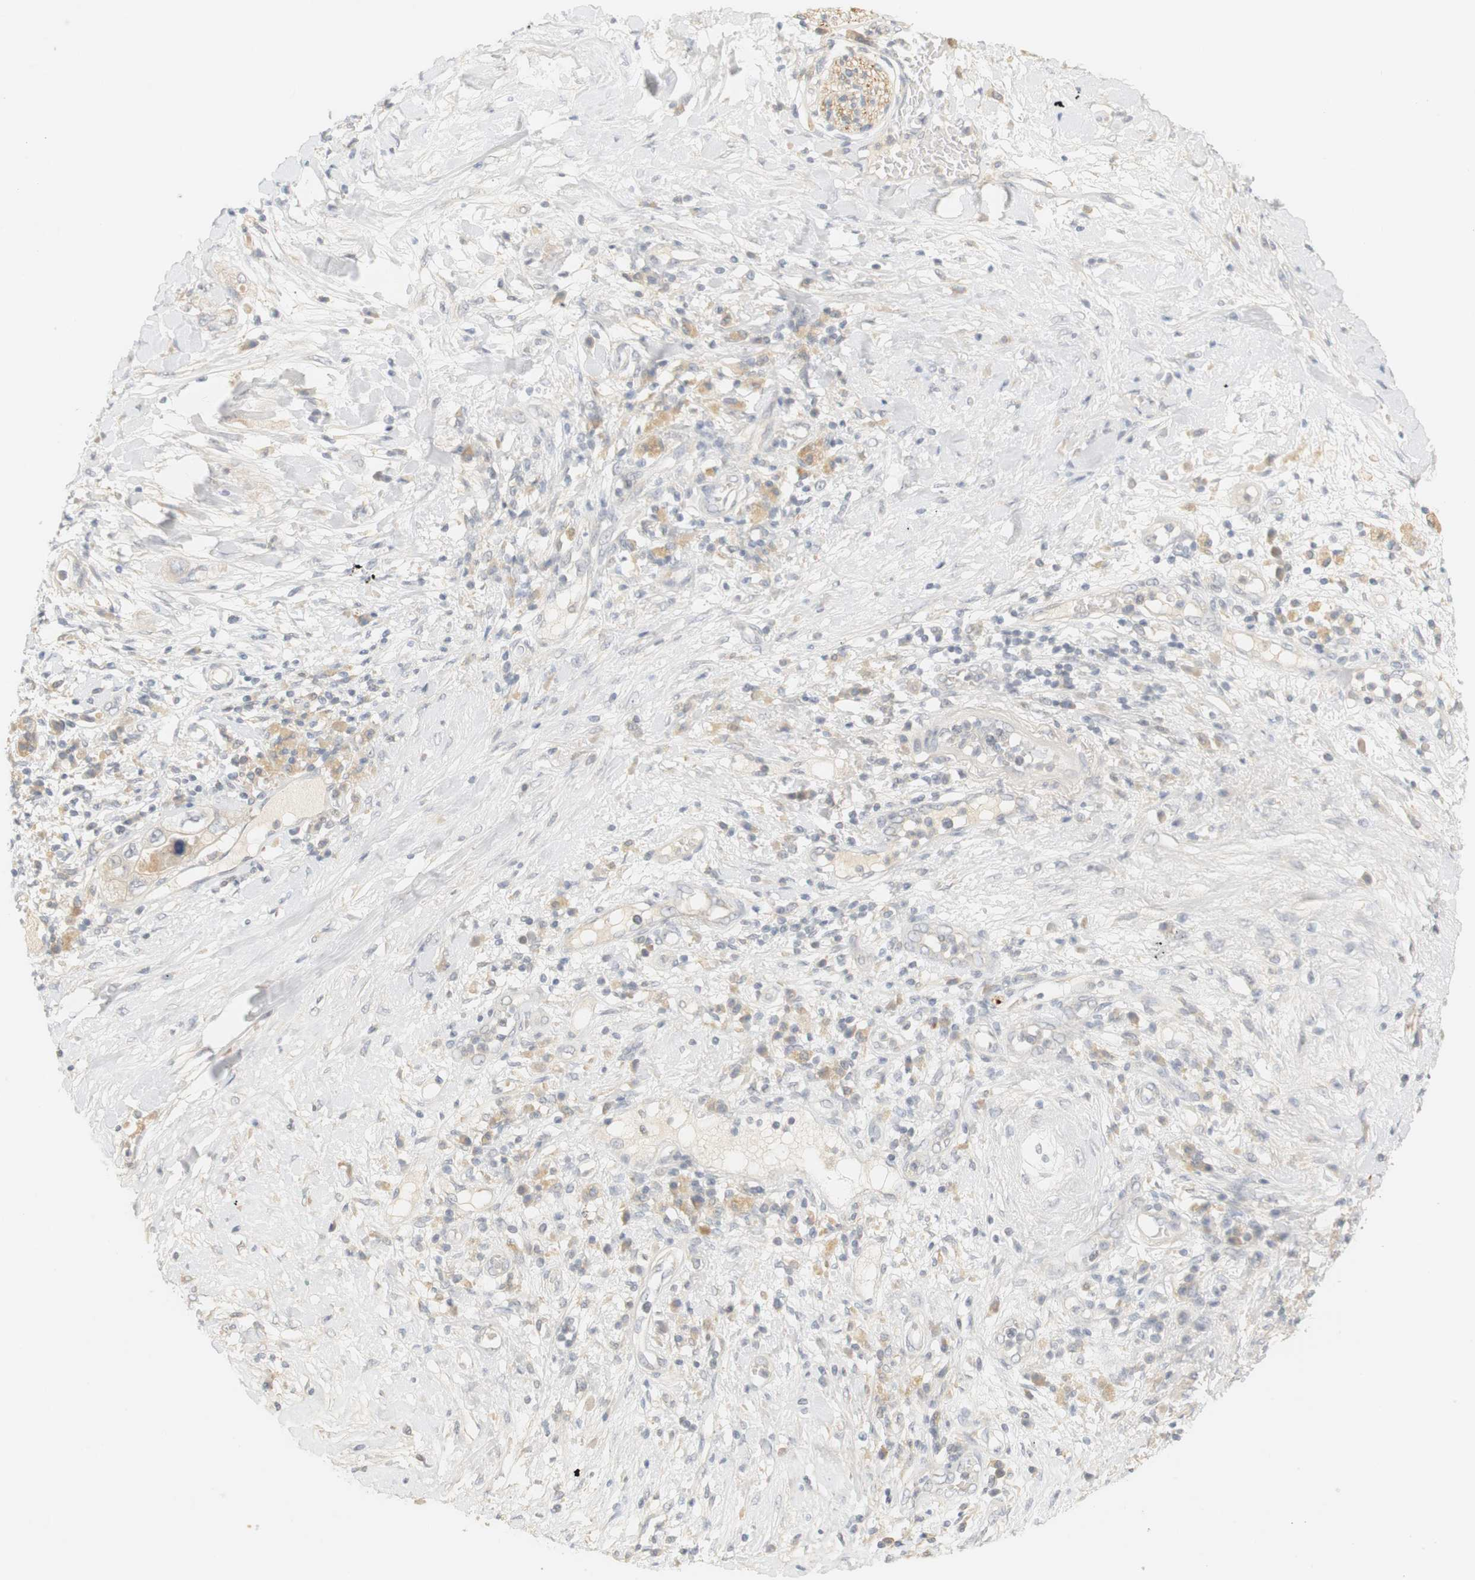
{"staining": {"intensity": "weak", "quantity": "<25%", "location": "cytoplasmic/membranous"}, "tissue": "pancreatic cancer", "cell_type": "Tumor cells", "image_type": "cancer", "snomed": [{"axis": "morphology", "description": "Adenocarcinoma, NOS"}, {"axis": "topography", "description": "Pancreas"}], "caption": "Immunohistochemistry histopathology image of human adenocarcinoma (pancreatic) stained for a protein (brown), which displays no expression in tumor cells.", "gene": "RTN3", "patient": {"sex": "female", "age": 56}}